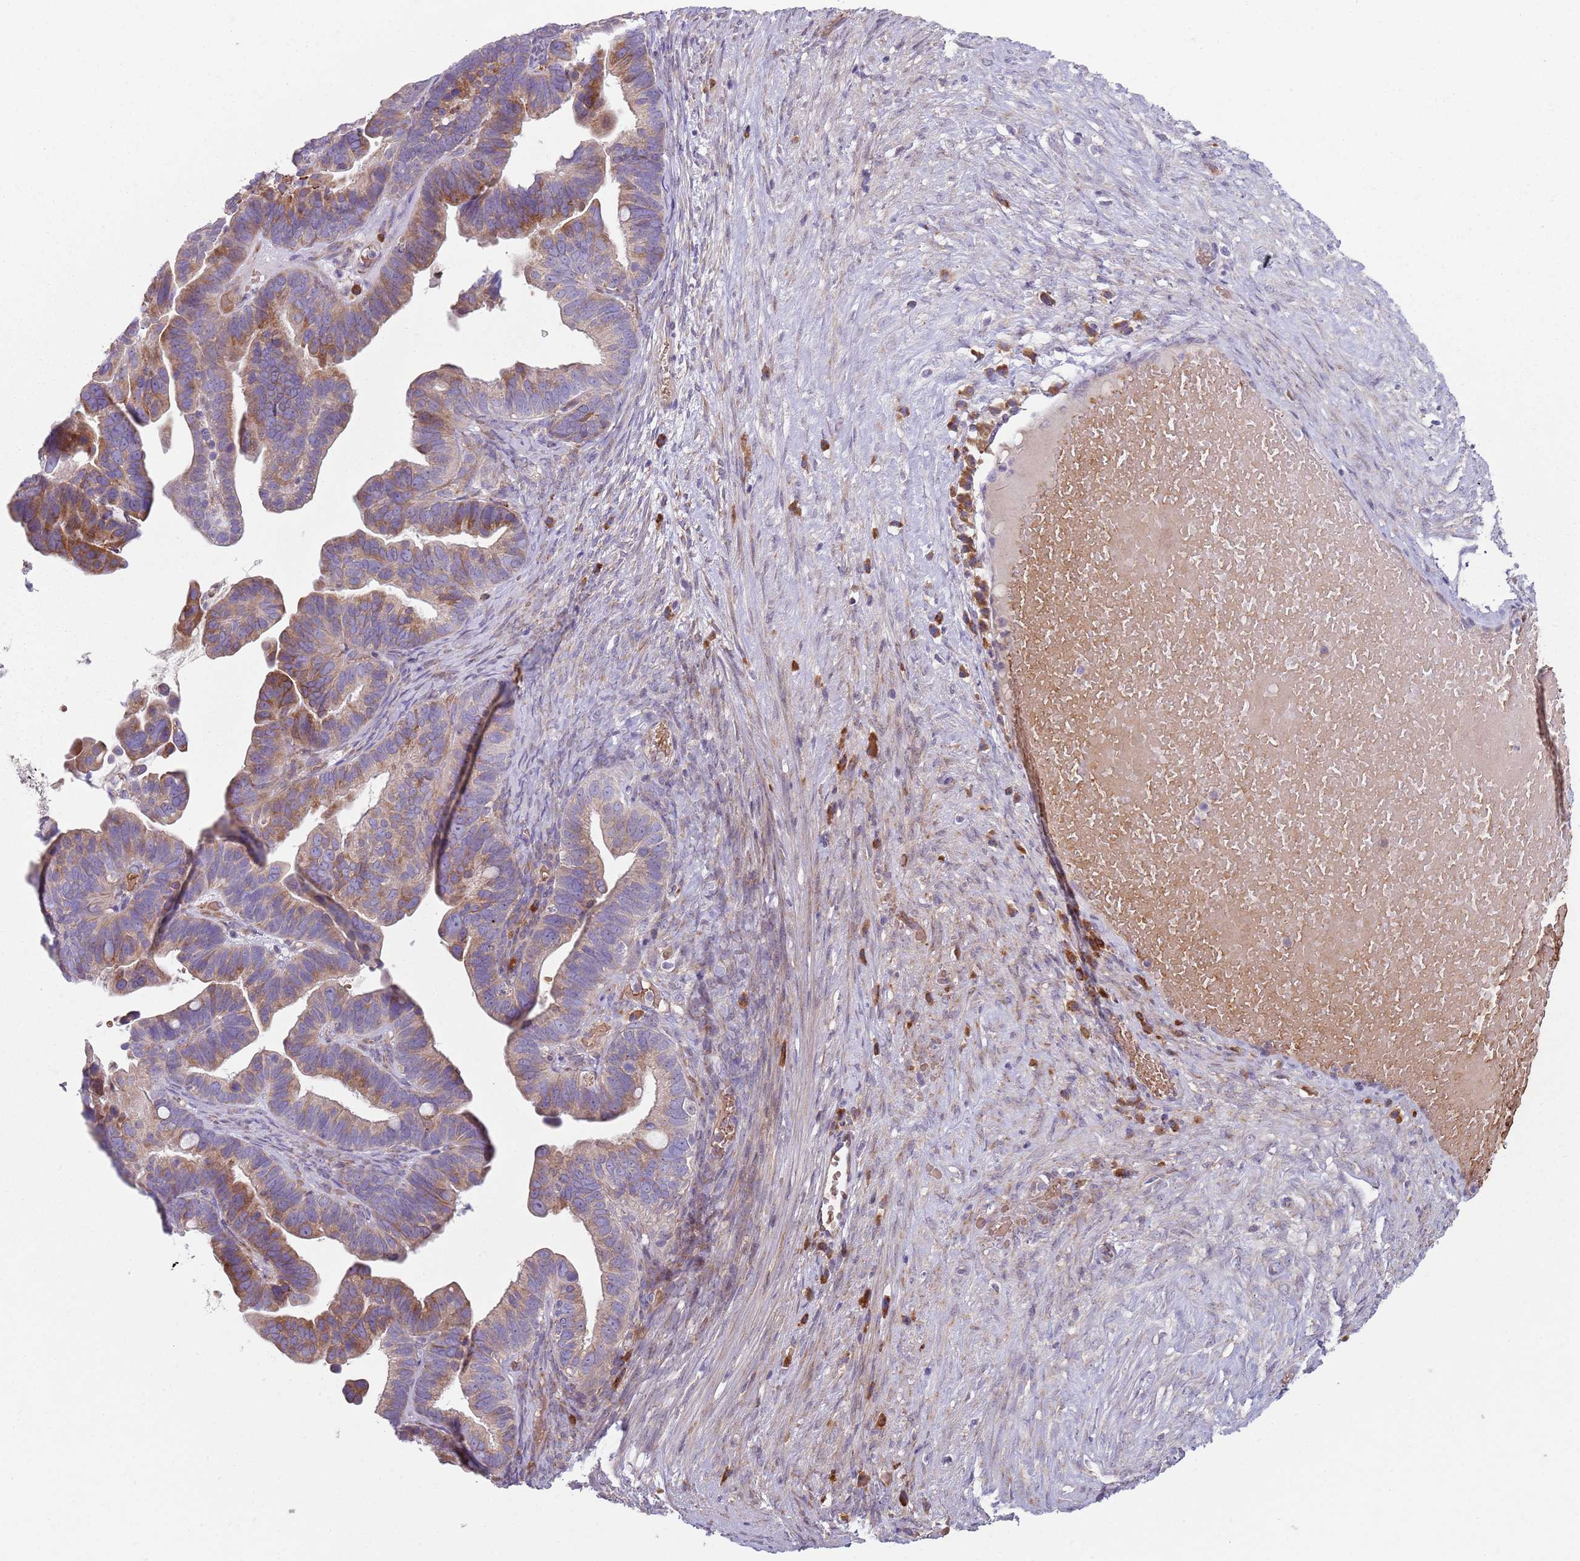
{"staining": {"intensity": "moderate", "quantity": "25%-75%", "location": "cytoplasmic/membranous"}, "tissue": "ovarian cancer", "cell_type": "Tumor cells", "image_type": "cancer", "snomed": [{"axis": "morphology", "description": "Cystadenocarcinoma, serous, NOS"}, {"axis": "topography", "description": "Ovary"}], "caption": "A histopathology image of serous cystadenocarcinoma (ovarian) stained for a protein shows moderate cytoplasmic/membranous brown staining in tumor cells.", "gene": "SPATA2", "patient": {"sex": "female", "age": 56}}